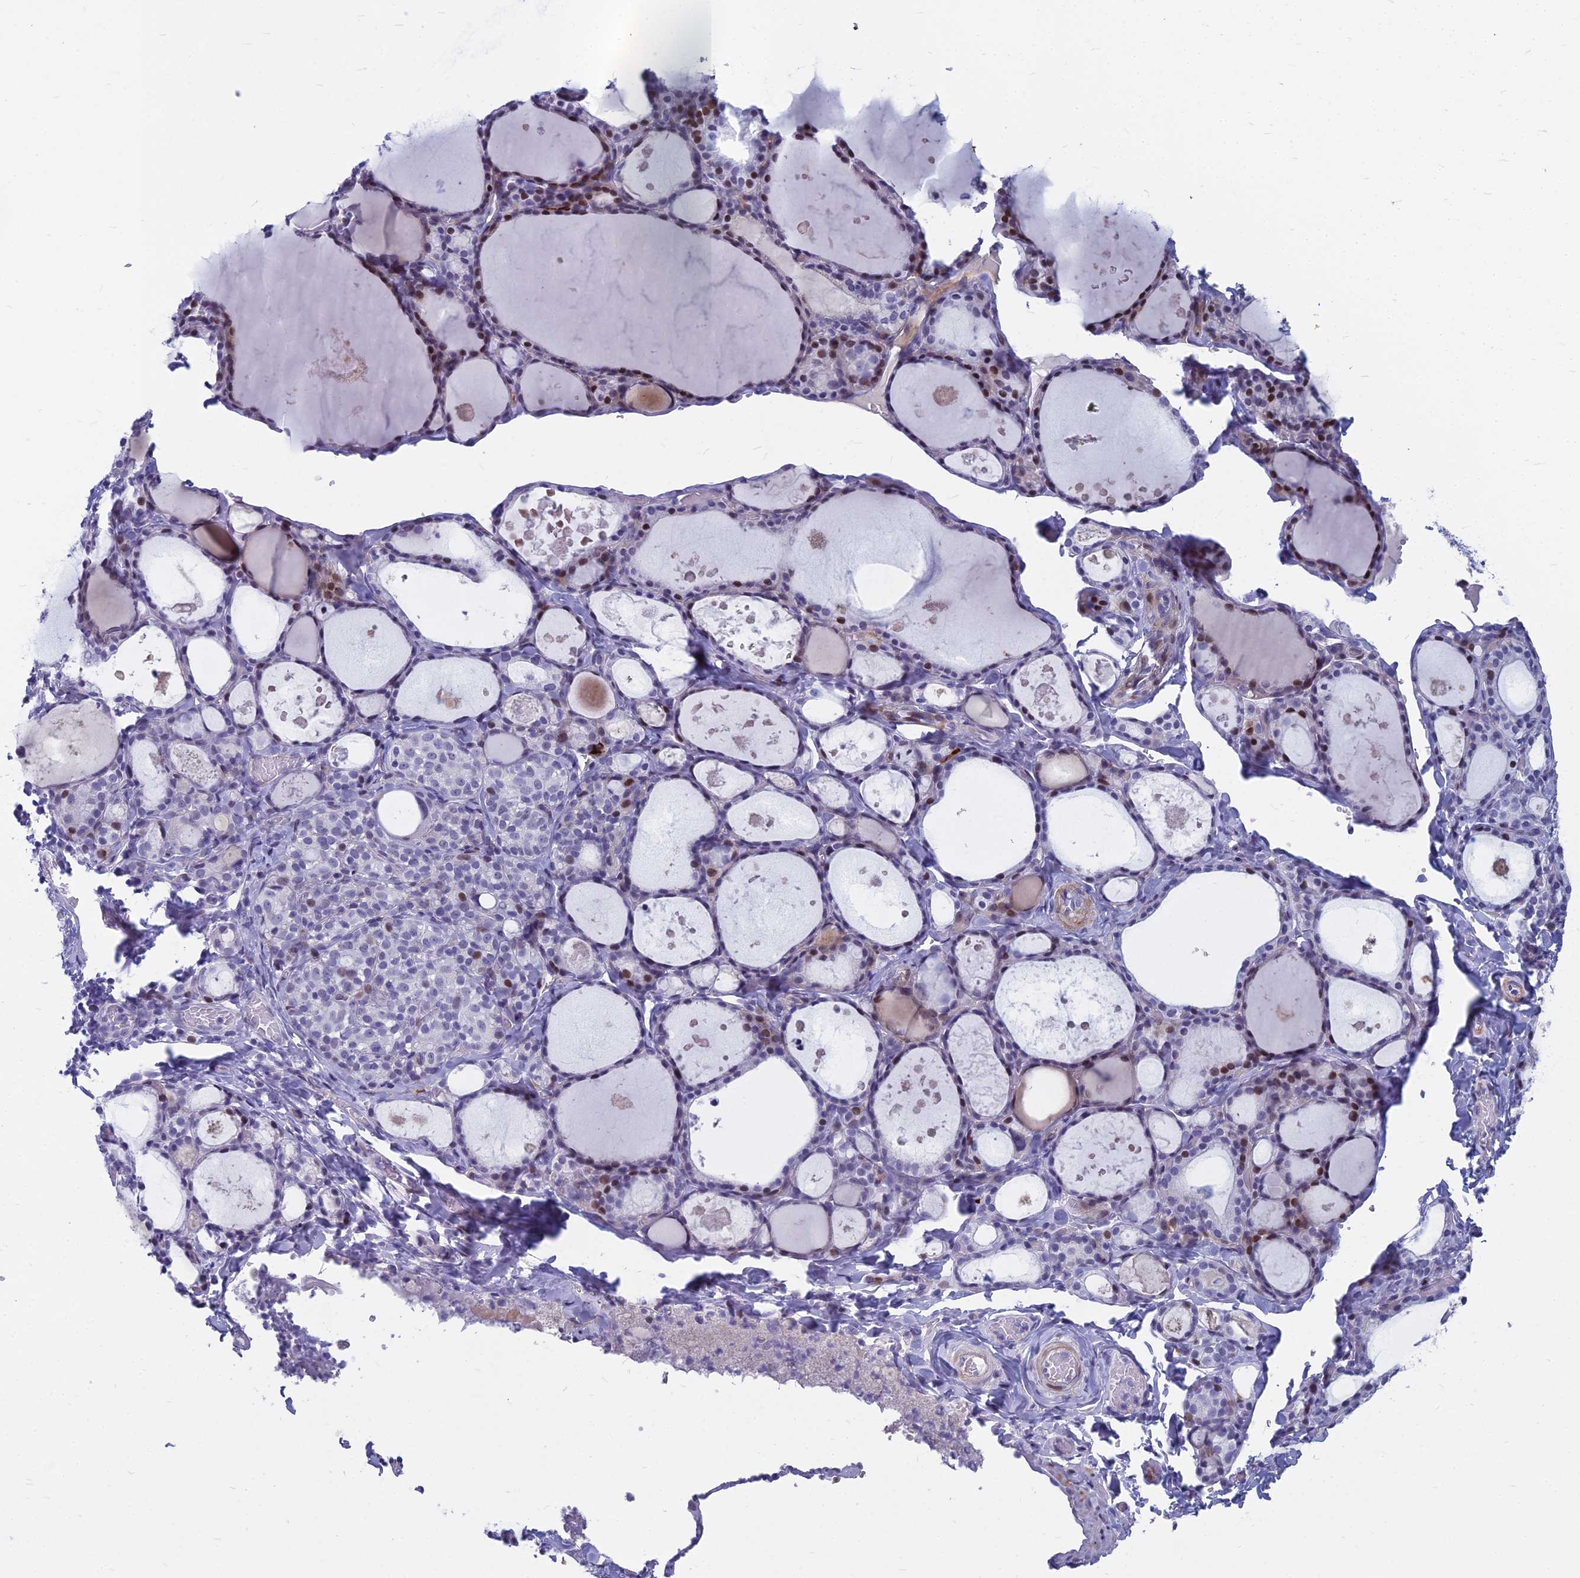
{"staining": {"intensity": "moderate", "quantity": "<25%", "location": "nuclear"}, "tissue": "thyroid gland", "cell_type": "Glandular cells", "image_type": "normal", "snomed": [{"axis": "morphology", "description": "Normal tissue, NOS"}, {"axis": "topography", "description": "Thyroid gland"}], "caption": "About <25% of glandular cells in unremarkable human thyroid gland show moderate nuclear protein staining as visualized by brown immunohistochemical staining.", "gene": "MYBPC2", "patient": {"sex": "male", "age": 56}}